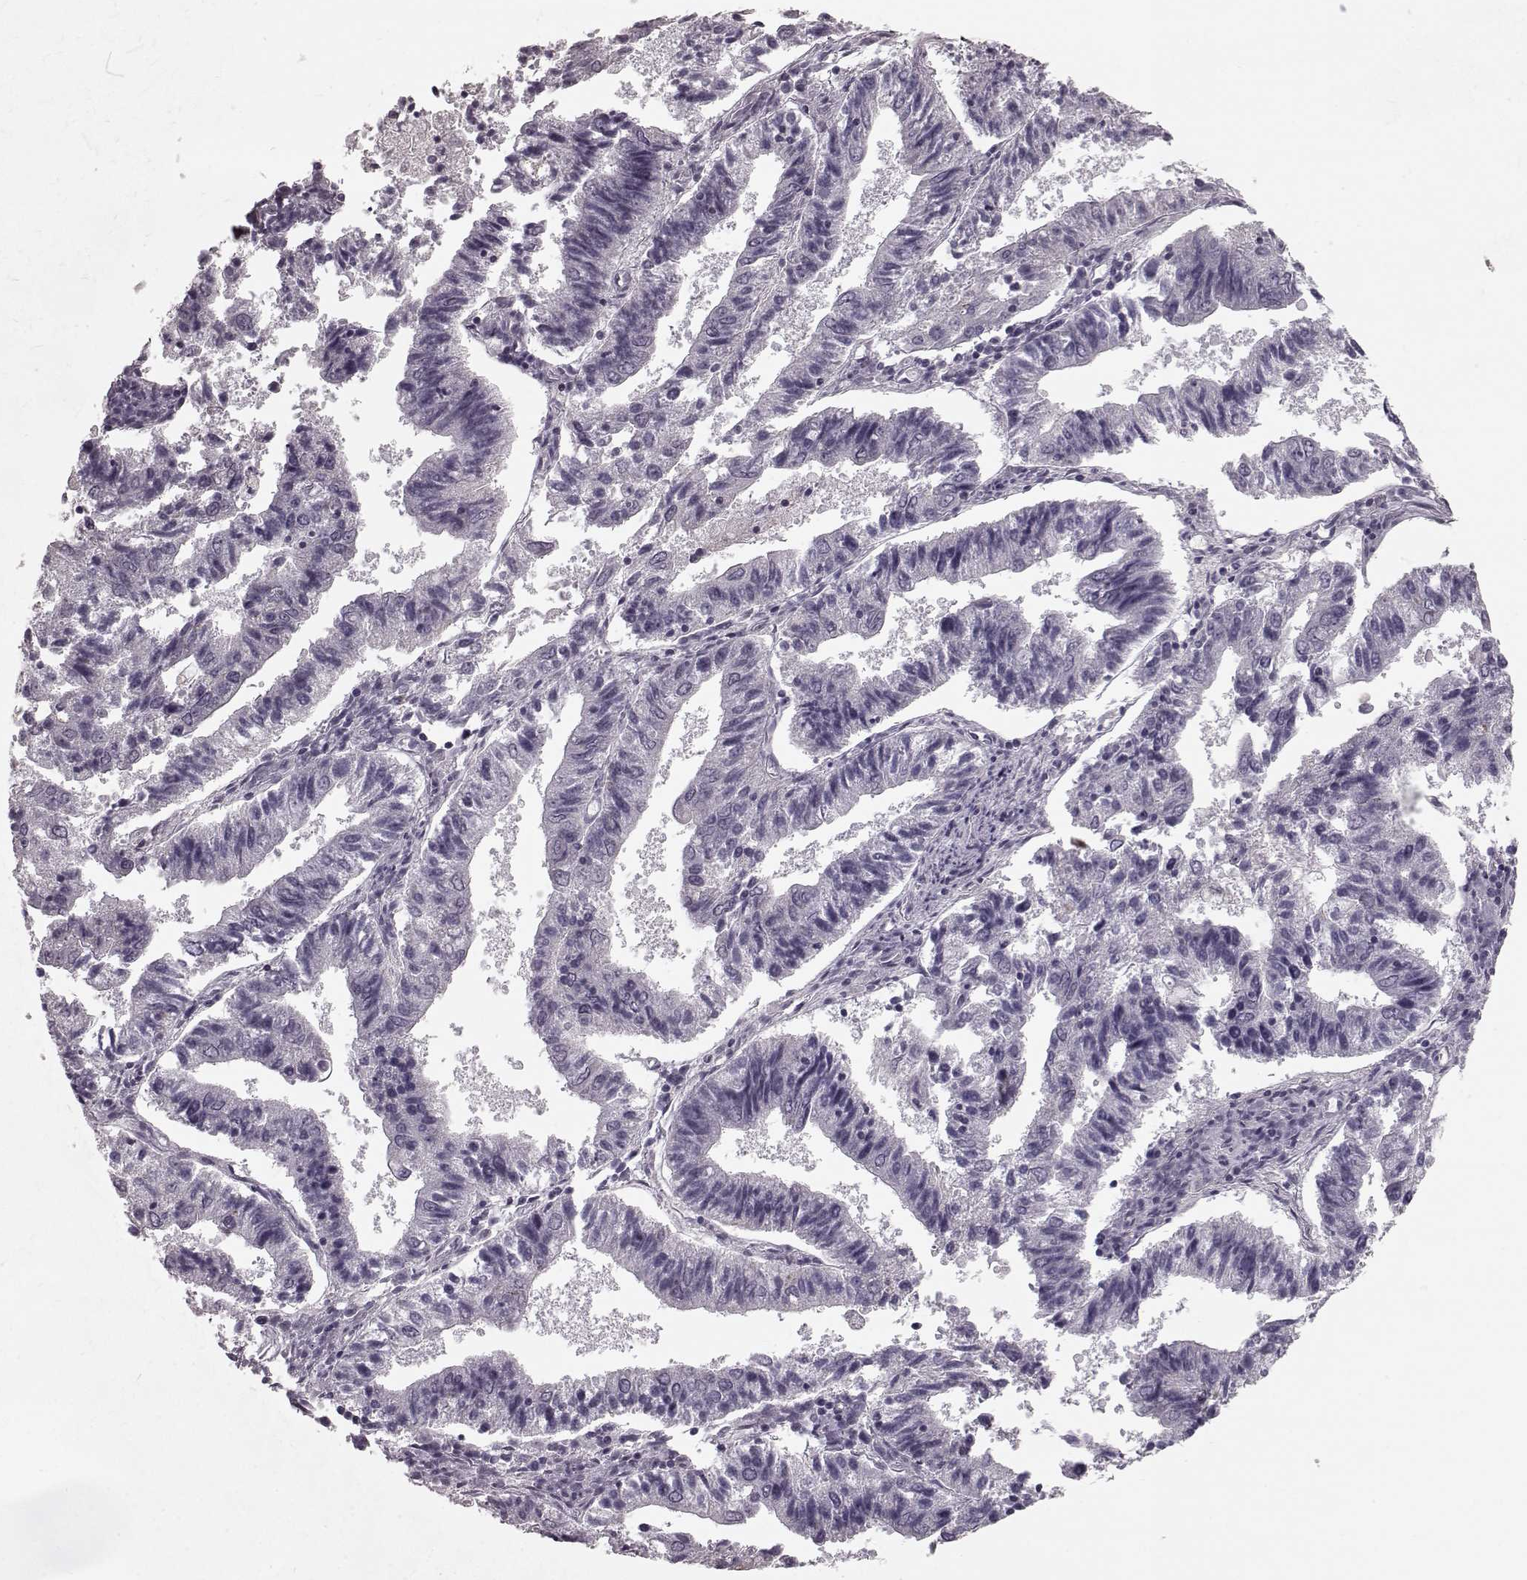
{"staining": {"intensity": "negative", "quantity": "none", "location": "none"}, "tissue": "endometrial cancer", "cell_type": "Tumor cells", "image_type": "cancer", "snomed": [{"axis": "morphology", "description": "Adenocarcinoma, NOS"}, {"axis": "topography", "description": "Endometrium"}], "caption": "This is an IHC micrograph of endometrial adenocarcinoma. There is no staining in tumor cells.", "gene": "CST7", "patient": {"sex": "female", "age": 82}}